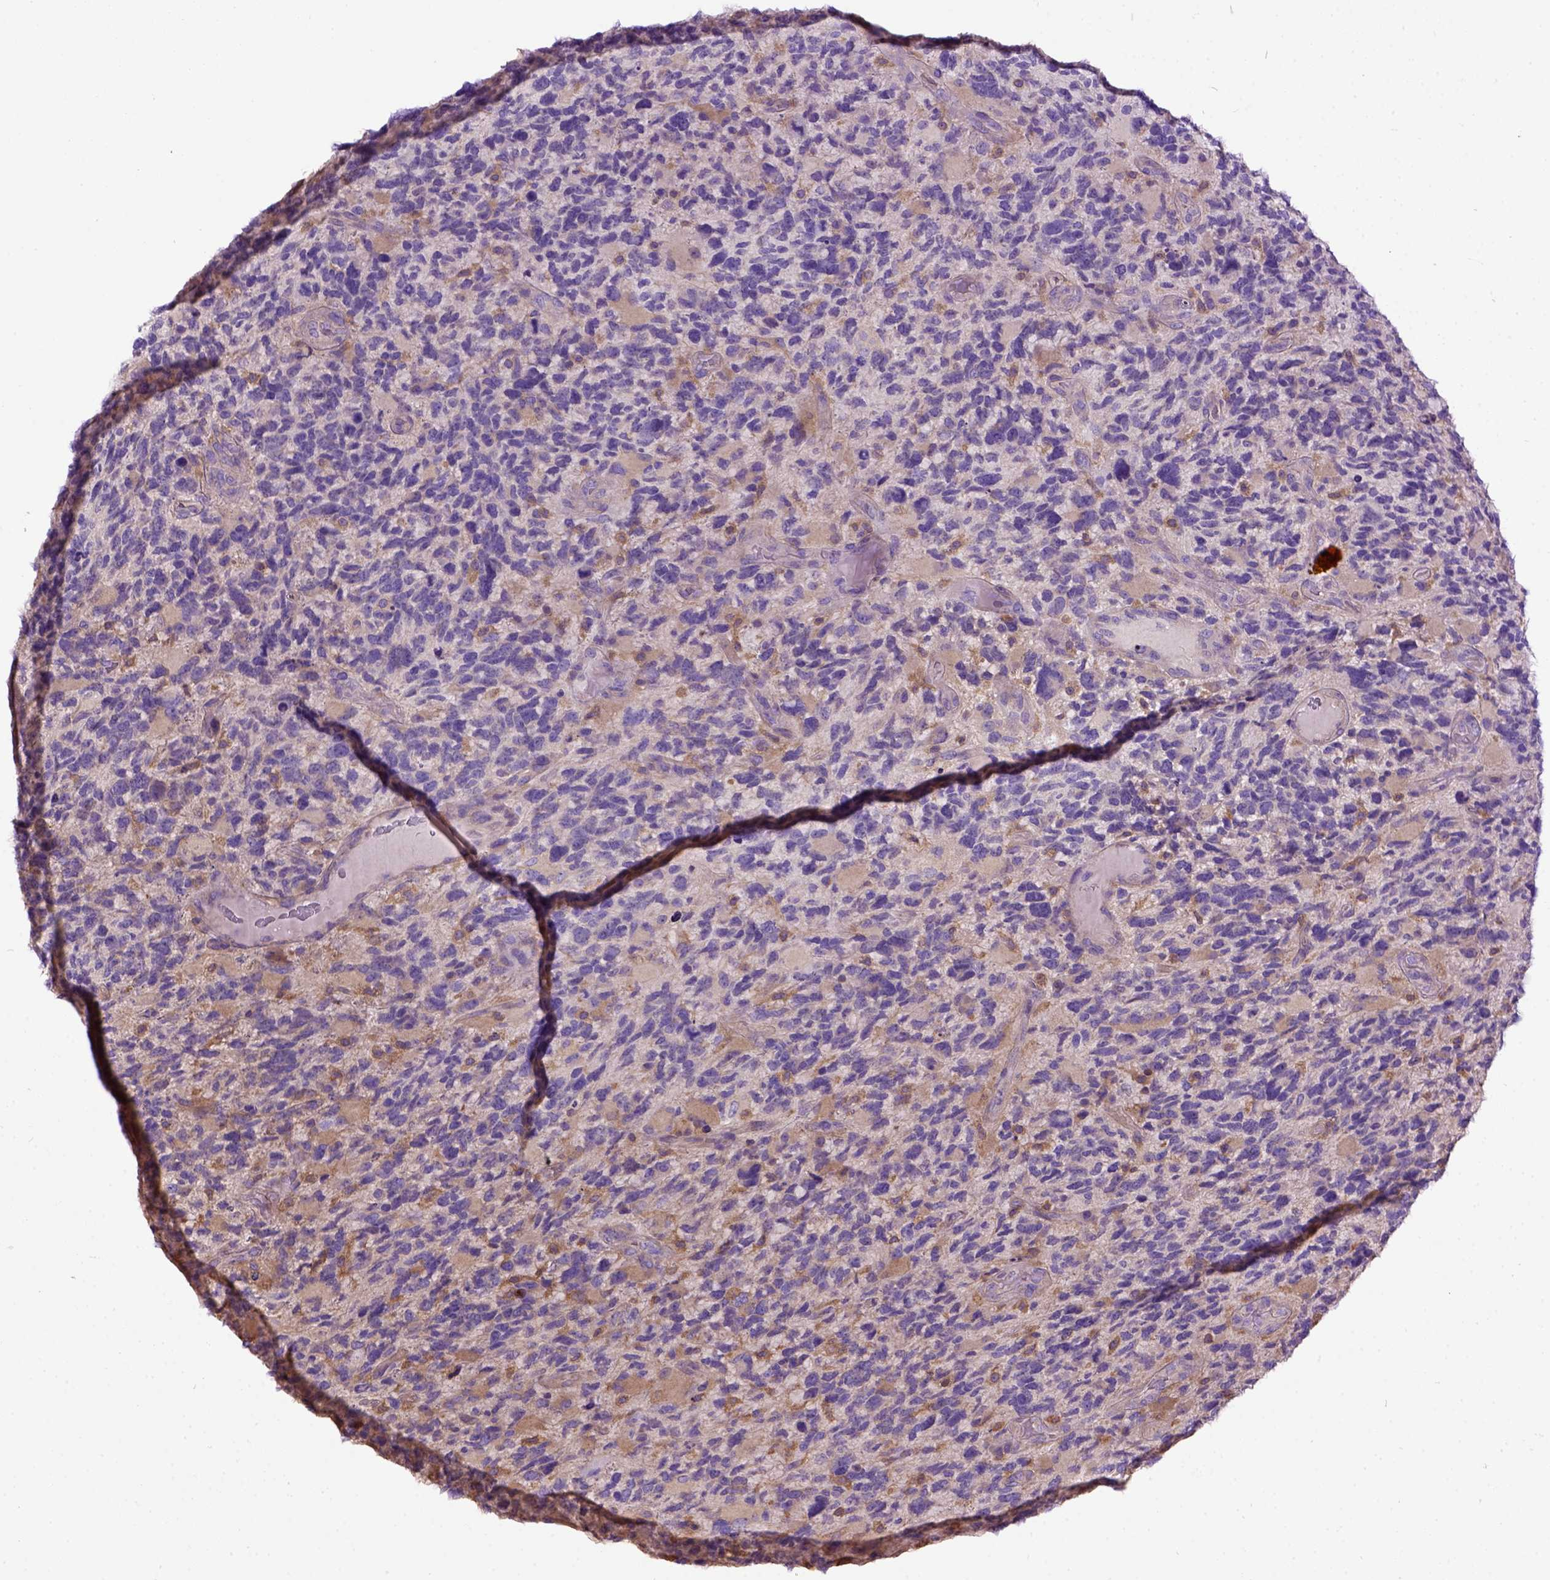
{"staining": {"intensity": "negative", "quantity": "none", "location": "none"}, "tissue": "glioma", "cell_type": "Tumor cells", "image_type": "cancer", "snomed": [{"axis": "morphology", "description": "Glioma, malignant, High grade"}, {"axis": "topography", "description": "Brain"}], "caption": "There is no significant positivity in tumor cells of glioma. (DAB IHC visualized using brightfield microscopy, high magnification).", "gene": "SEMA4F", "patient": {"sex": "female", "age": 71}}